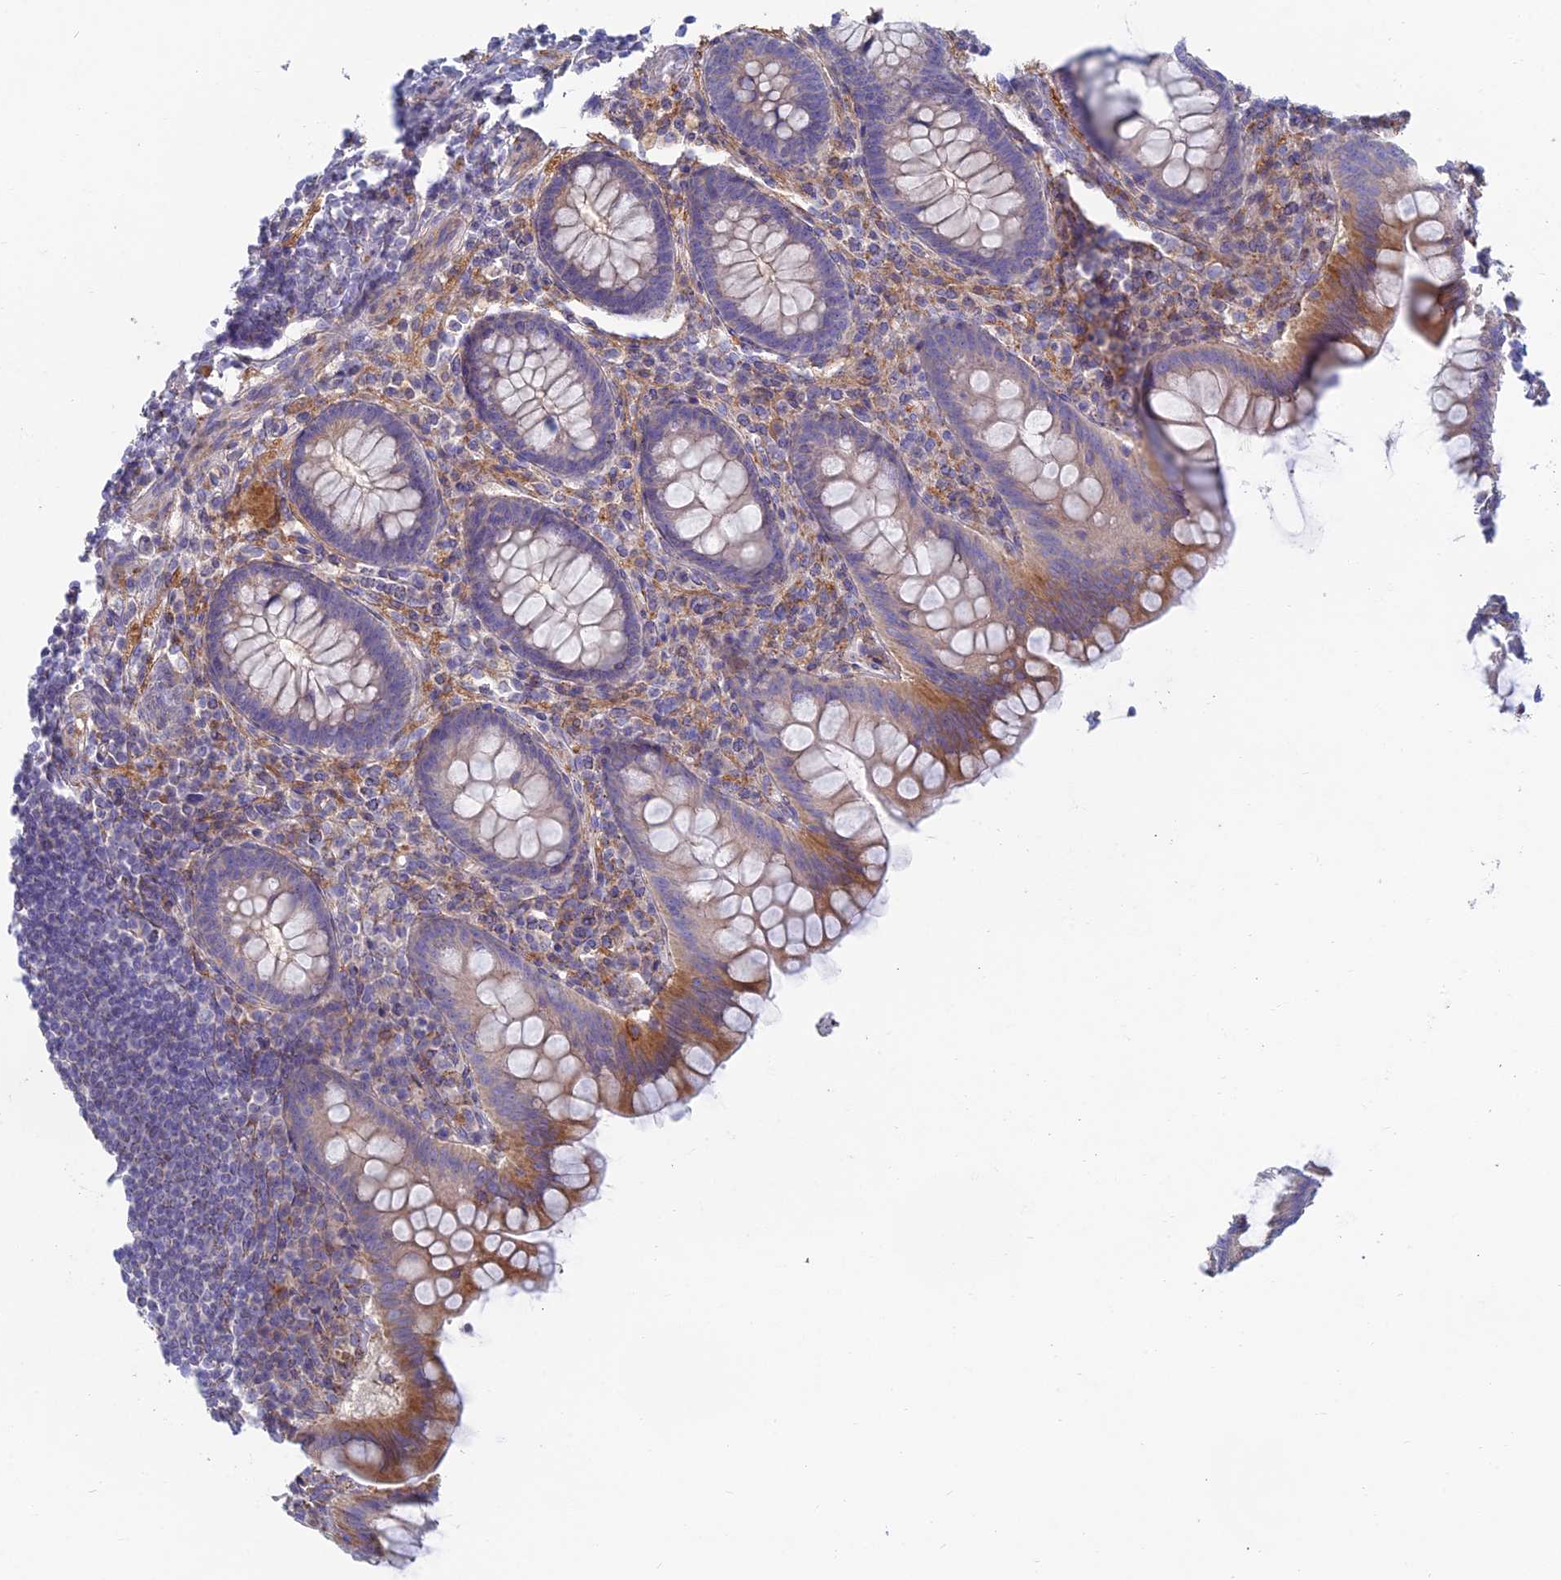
{"staining": {"intensity": "moderate", "quantity": "25%-75%", "location": "cytoplasmic/membranous"}, "tissue": "appendix", "cell_type": "Glandular cells", "image_type": "normal", "snomed": [{"axis": "morphology", "description": "Normal tissue, NOS"}, {"axis": "topography", "description": "Appendix"}], "caption": "The histopathology image reveals staining of benign appendix, revealing moderate cytoplasmic/membranous protein expression (brown color) within glandular cells.", "gene": "IFTAP", "patient": {"sex": "female", "age": 33}}